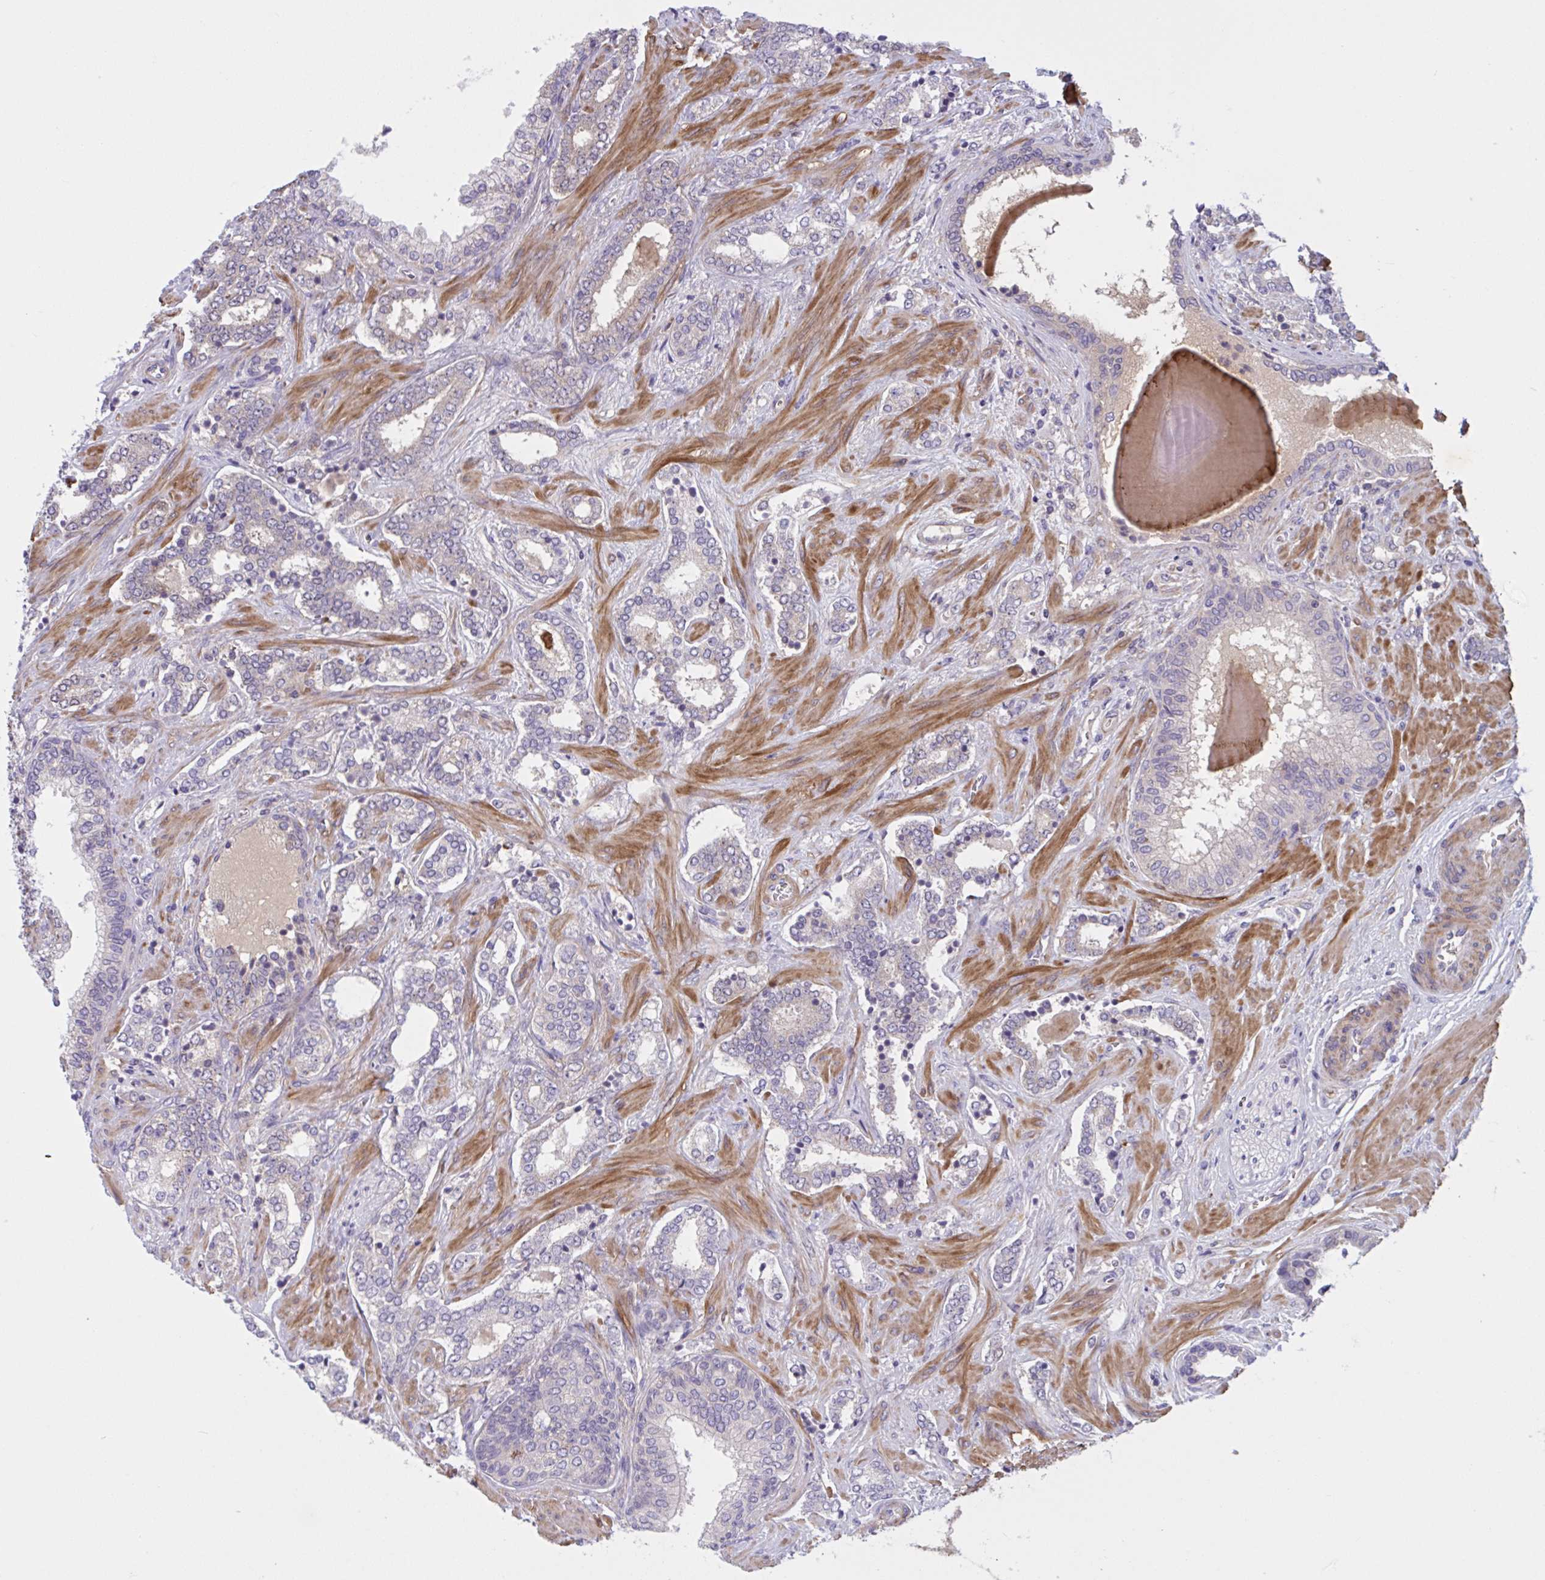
{"staining": {"intensity": "negative", "quantity": "none", "location": "none"}, "tissue": "prostate cancer", "cell_type": "Tumor cells", "image_type": "cancer", "snomed": [{"axis": "morphology", "description": "Adenocarcinoma, High grade"}, {"axis": "topography", "description": "Prostate"}], "caption": "DAB immunohistochemical staining of prostate cancer demonstrates no significant staining in tumor cells.", "gene": "WNT9B", "patient": {"sex": "male", "age": 60}}